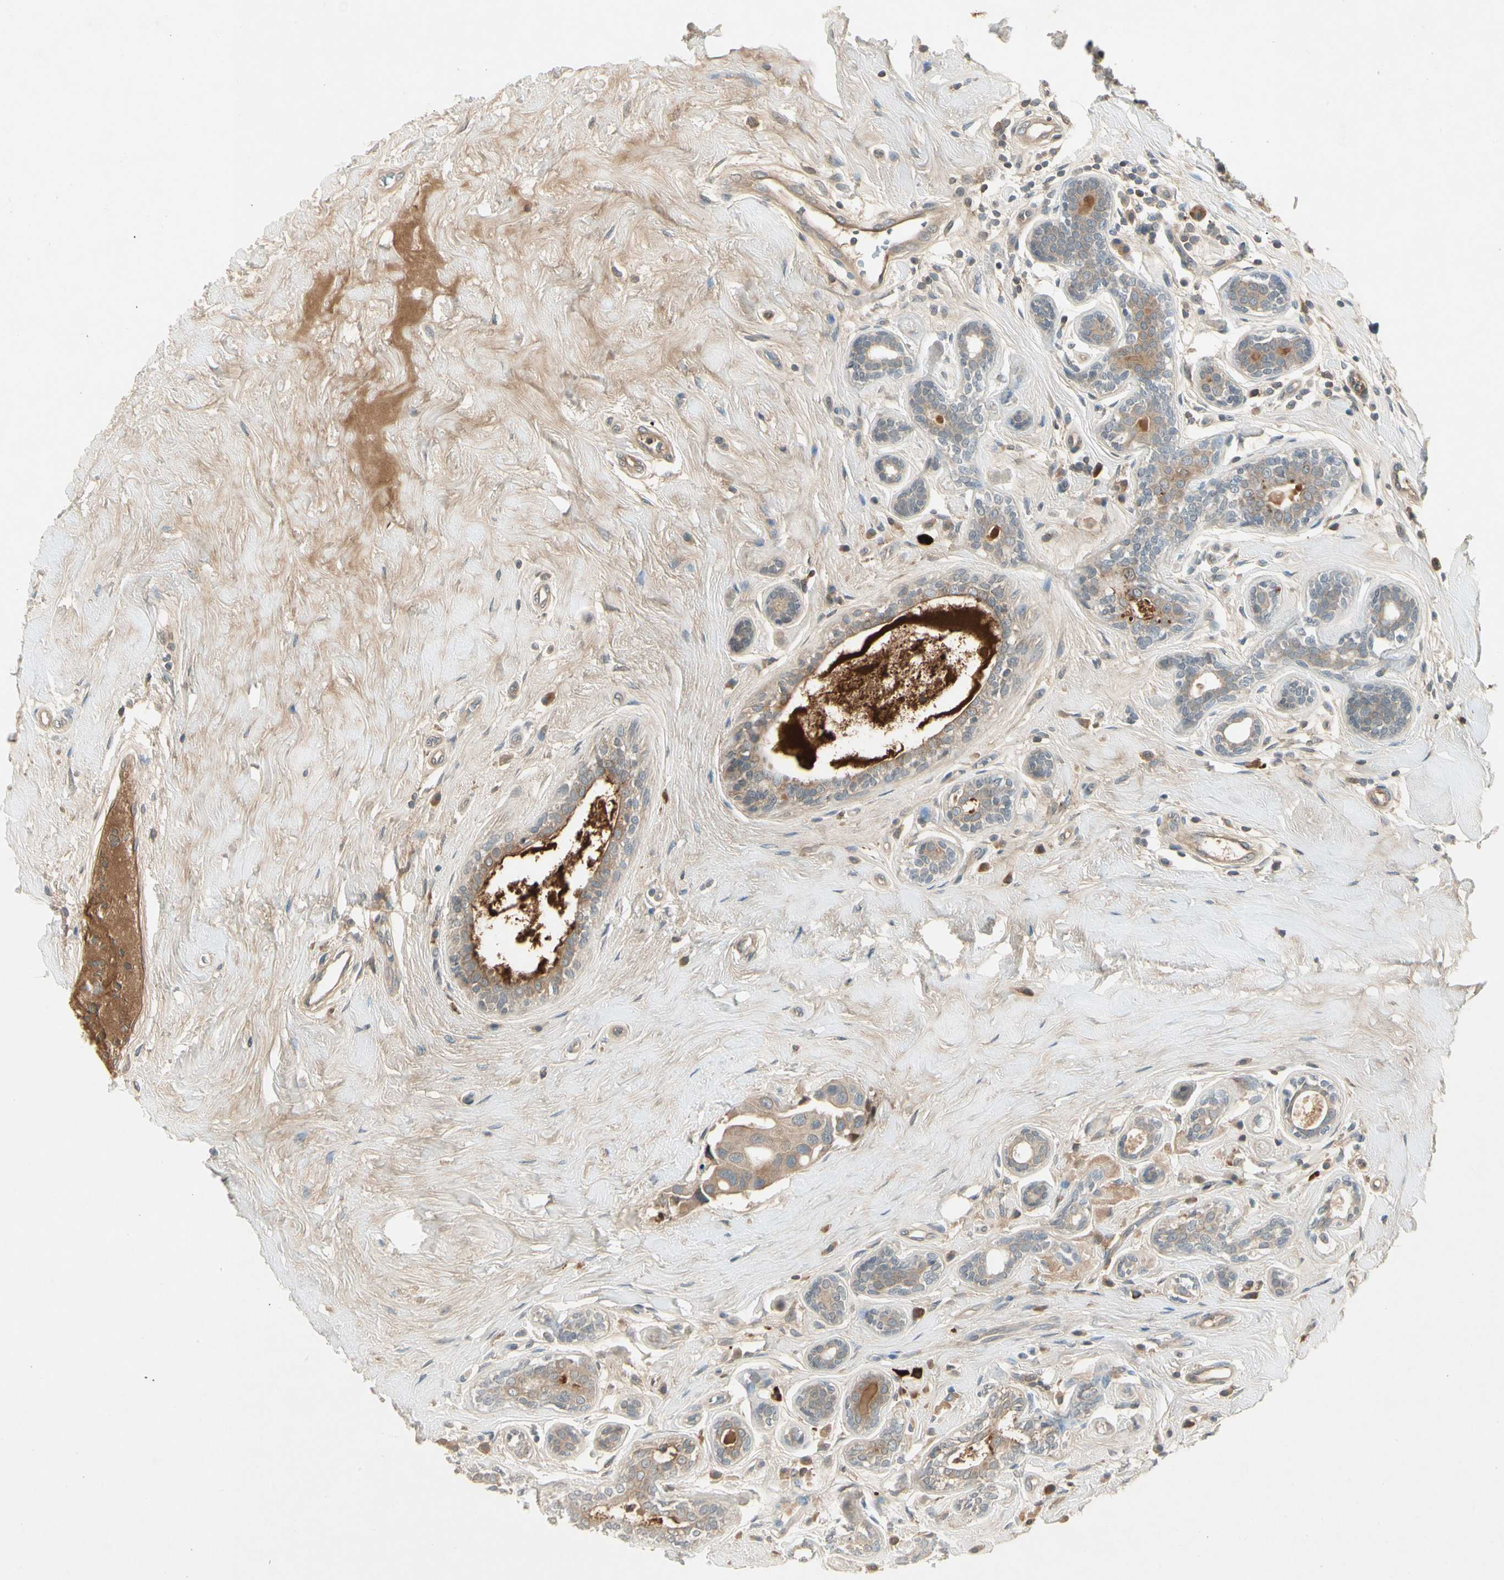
{"staining": {"intensity": "moderate", "quantity": ">75%", "location": "cytoplasmic/membranous"}, "tissue": "breast cancer", "cell_type": "Tumor cells", "image_type": "cancer", "snomed": [{"axis": "morphology", "description": "Normal tissue, NOS"}, {"axis": "morphology", "description": "Duct carcinoma"}, {"axis": "topography", "description": "Breast"}], "caption": "Protein analysis of breast cancer tissue exhibits moderate cytoplasmic/membranous positivity in approximately >75% of tumor cells. Using DAB (3,3'-diaminobenzidine) (brown) and hematoxylin (blue) stains, captured at high magnification using brightfield microscopy.", "gene": "CCL4", "patient": {"sex": "female", "age": 39}}